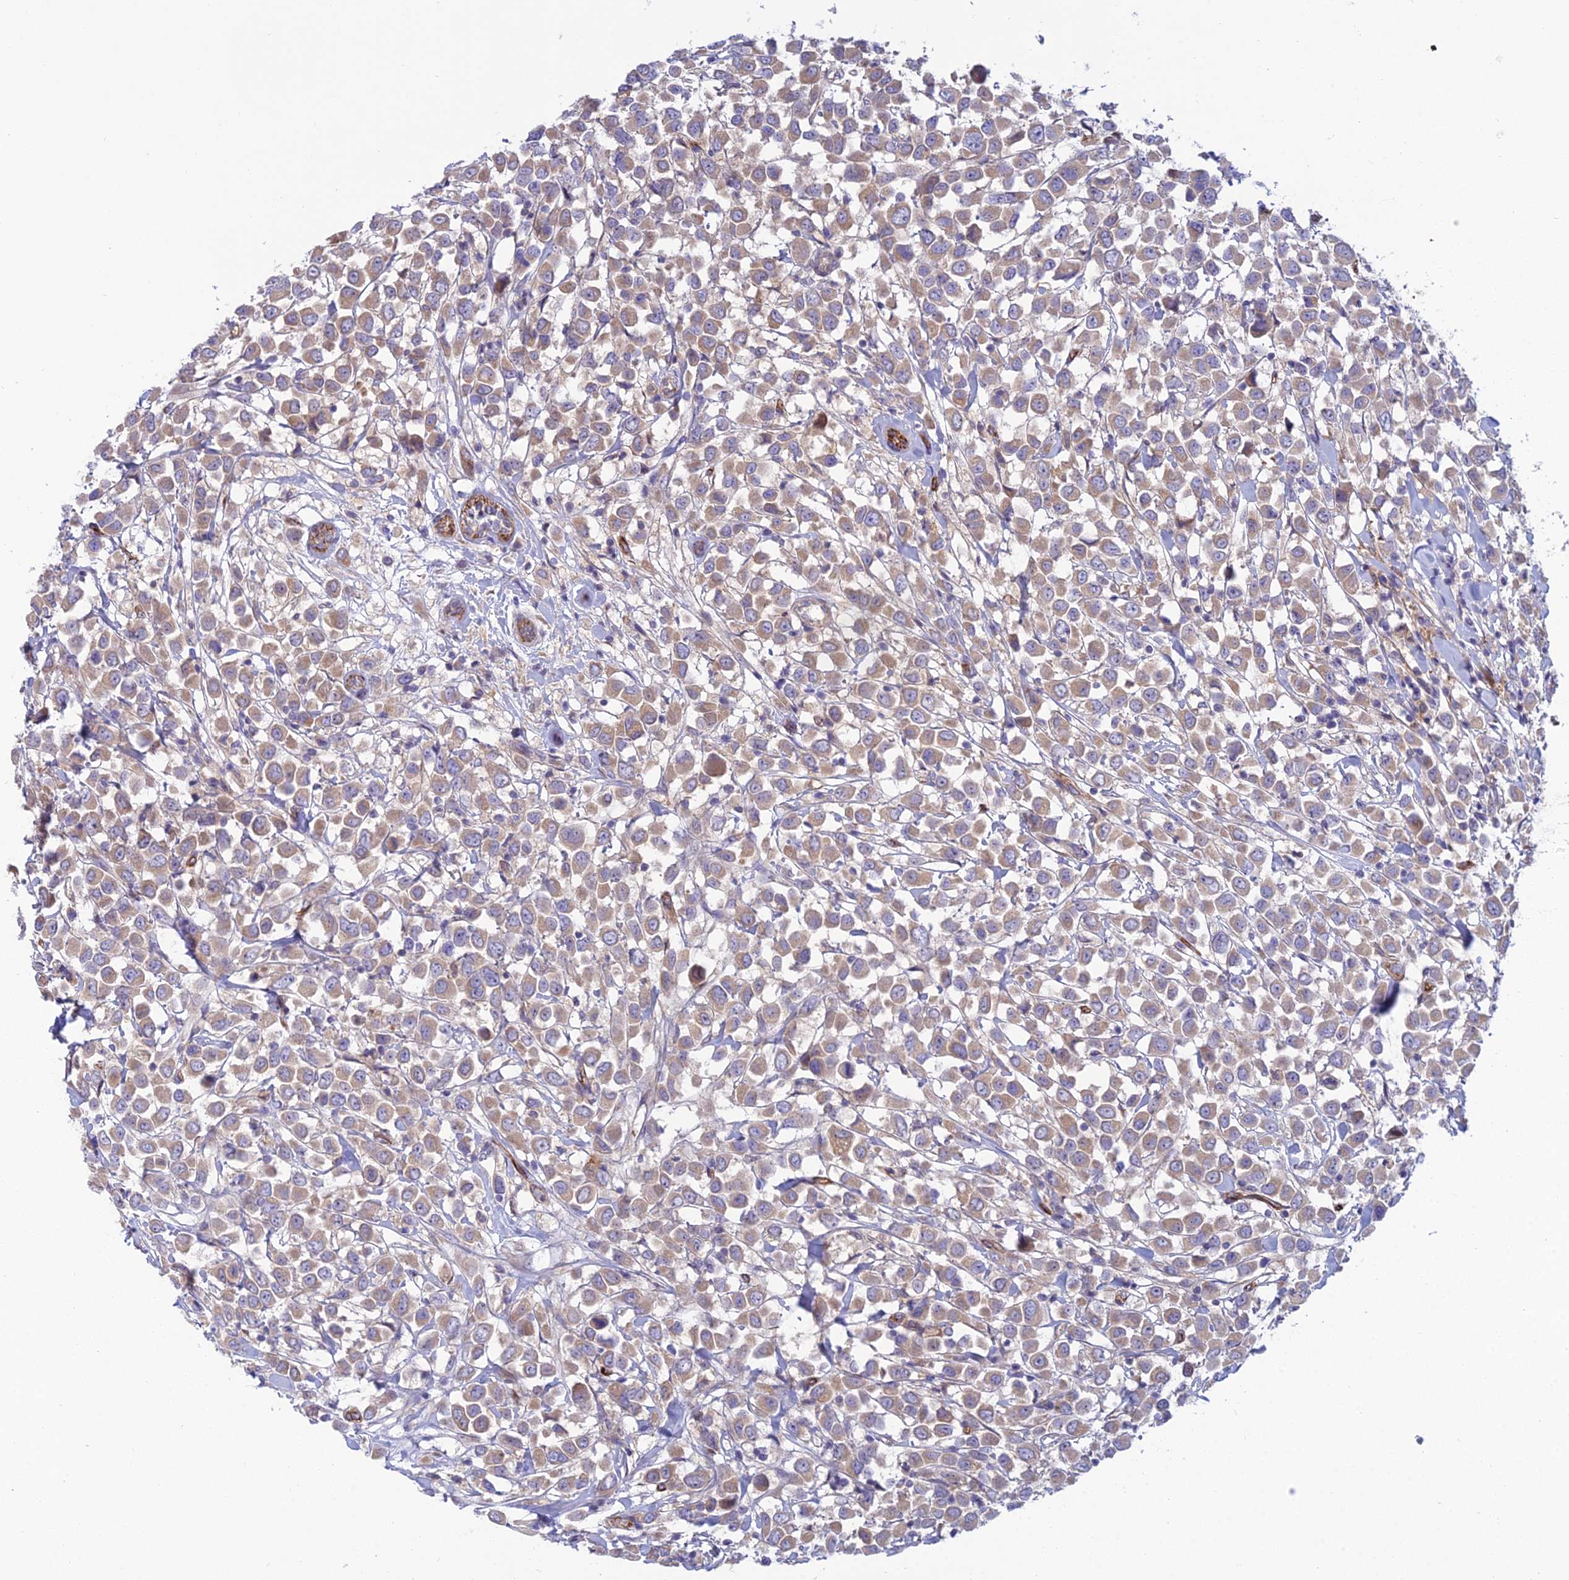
{"staining": {"intensity": "weak", "quantity": ">75%", "location": "cytoplasmic/membranous"}, "tissue": "breast cancer", "cell_type": "Tumor cells", "image_type": "cancer", "snomed": [{"axis": "morphology", "description": "Duct carcinoma"}, {"axis": "topography", "description": "Breast"}], "caption": "IHC (DAB (3,3'-diaminobenzidine)) staining of breast cancer (intraductal carcinoma) shows weak cytoplasmic/membranous protein positivity in approximately >75% of tumor cells.", "gene": "DUS2", "patient": {"sex": "female", "age": 61}}